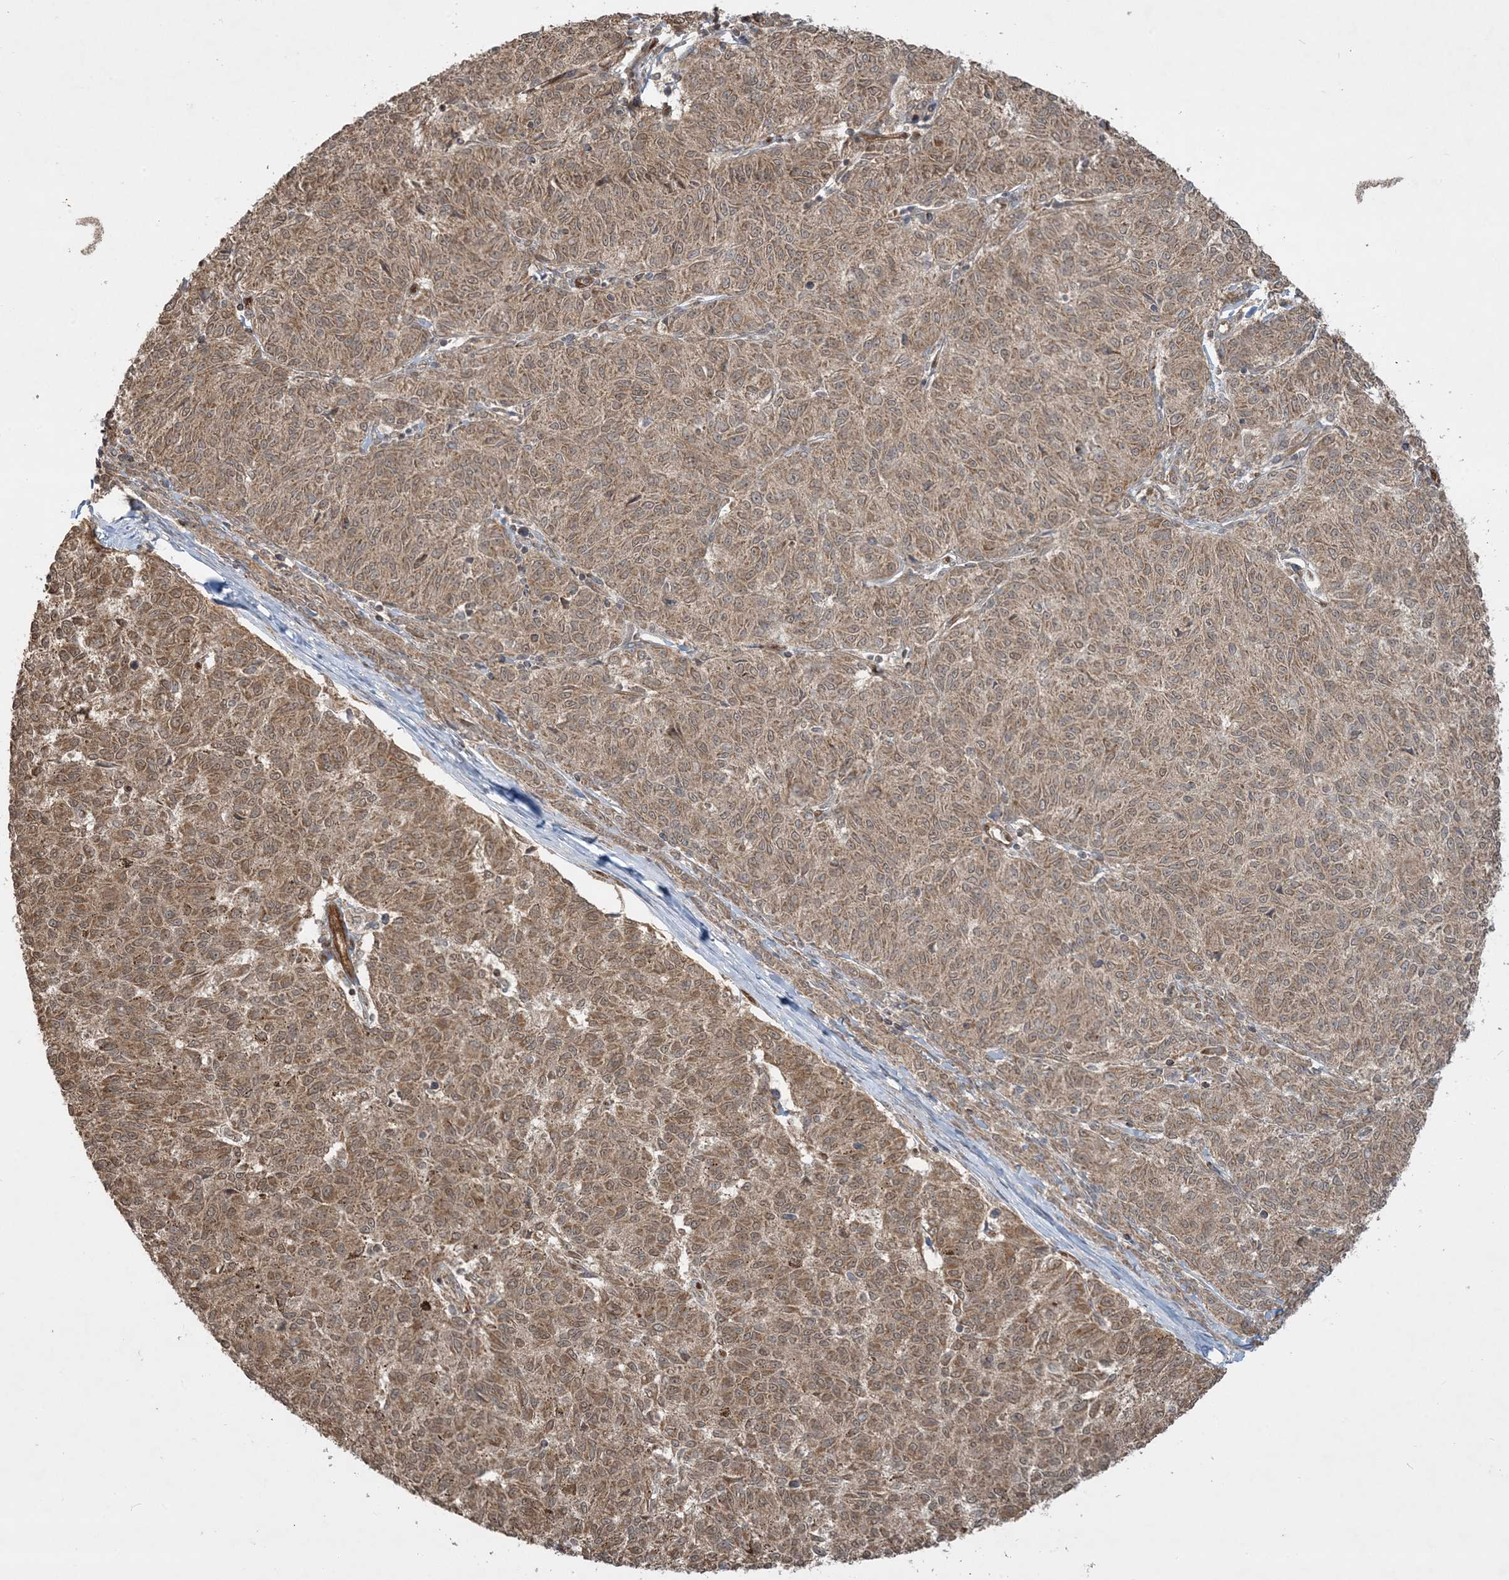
{"staining": {"intensity": "moderate", "quantity": ">75%", "location": "cytoplasmic/membranous"}, "tissue": "melanoma", "cell_type": "Tumor cells", "image_type": "cancer", "snomed": [{"axis": "morphology", "description": "Malignant melanoma, NOS"}, {"axis": "topography", "description": "Skin"}], "caption": "Human malignant melanoma stained with a brown dye displays moderate cytoplasmic/membranous positive staining in approximately >75% of tumor cells.", "gene": "PPM1F", "patient": {"sex": "female", "age": 72}}